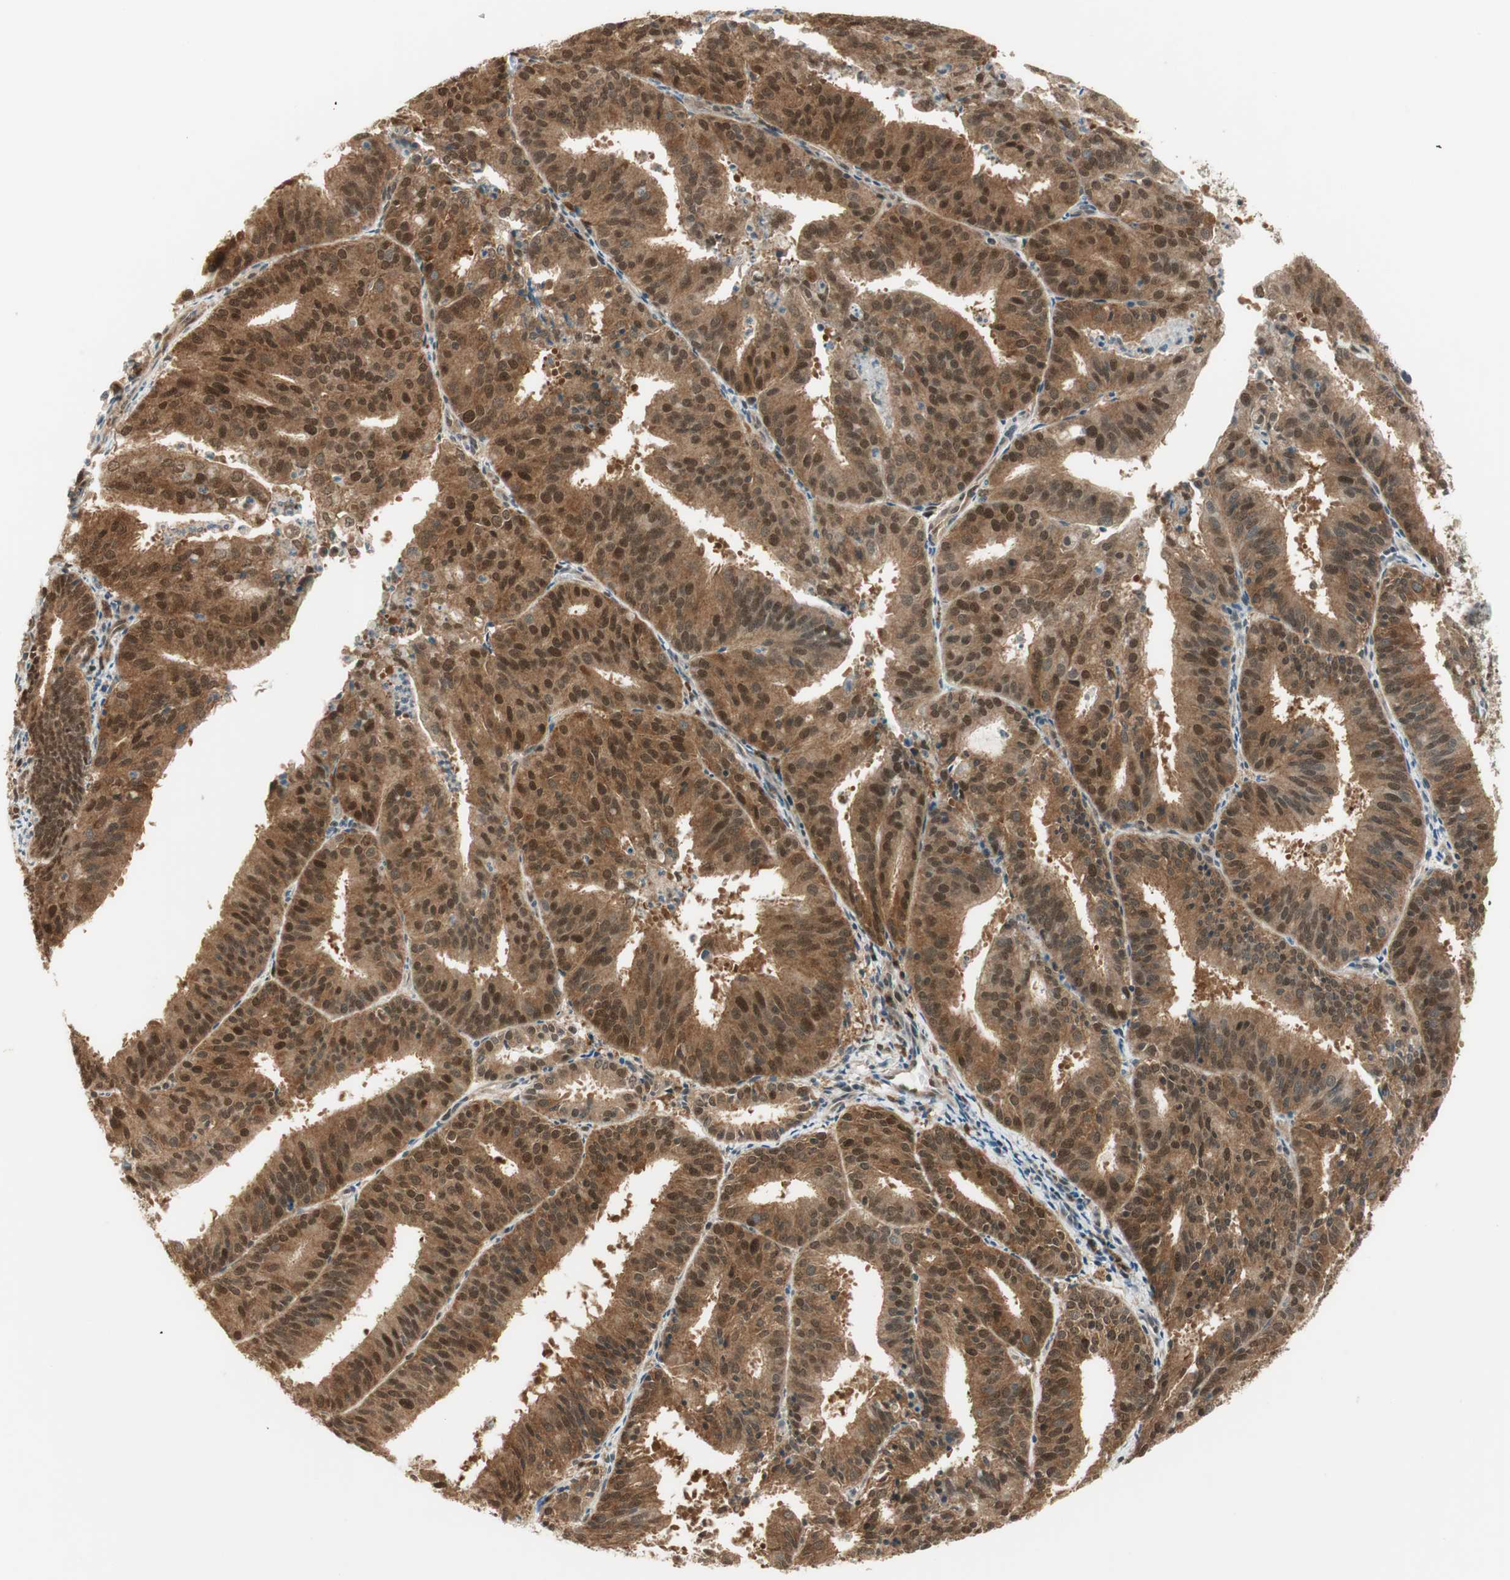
{"staining": {"intensity": "moderate", "quantity": "25%-75%", "location": "cytoplasmic/membranous,nuclear"}, "tissue": "endometrial cancer", "cell_type": "Tumor cells", "image_type": "cancer", "snomed": [{"axis": "morphology", "description": "Adenocarcinoma, NOS"}, {"axis": "topography", "description": "Uterus"}], "caption": "Moderate cytoplasmic/membranous and nuclear staining is identified in about 25%-75% of tumor cells in endometrial cancer (adenocarcinoma). Ihc stains the protein in brown and the nuclei are stained blue.", "gene": "IPO5", "patient": {"sex": "female", "age": 60}}